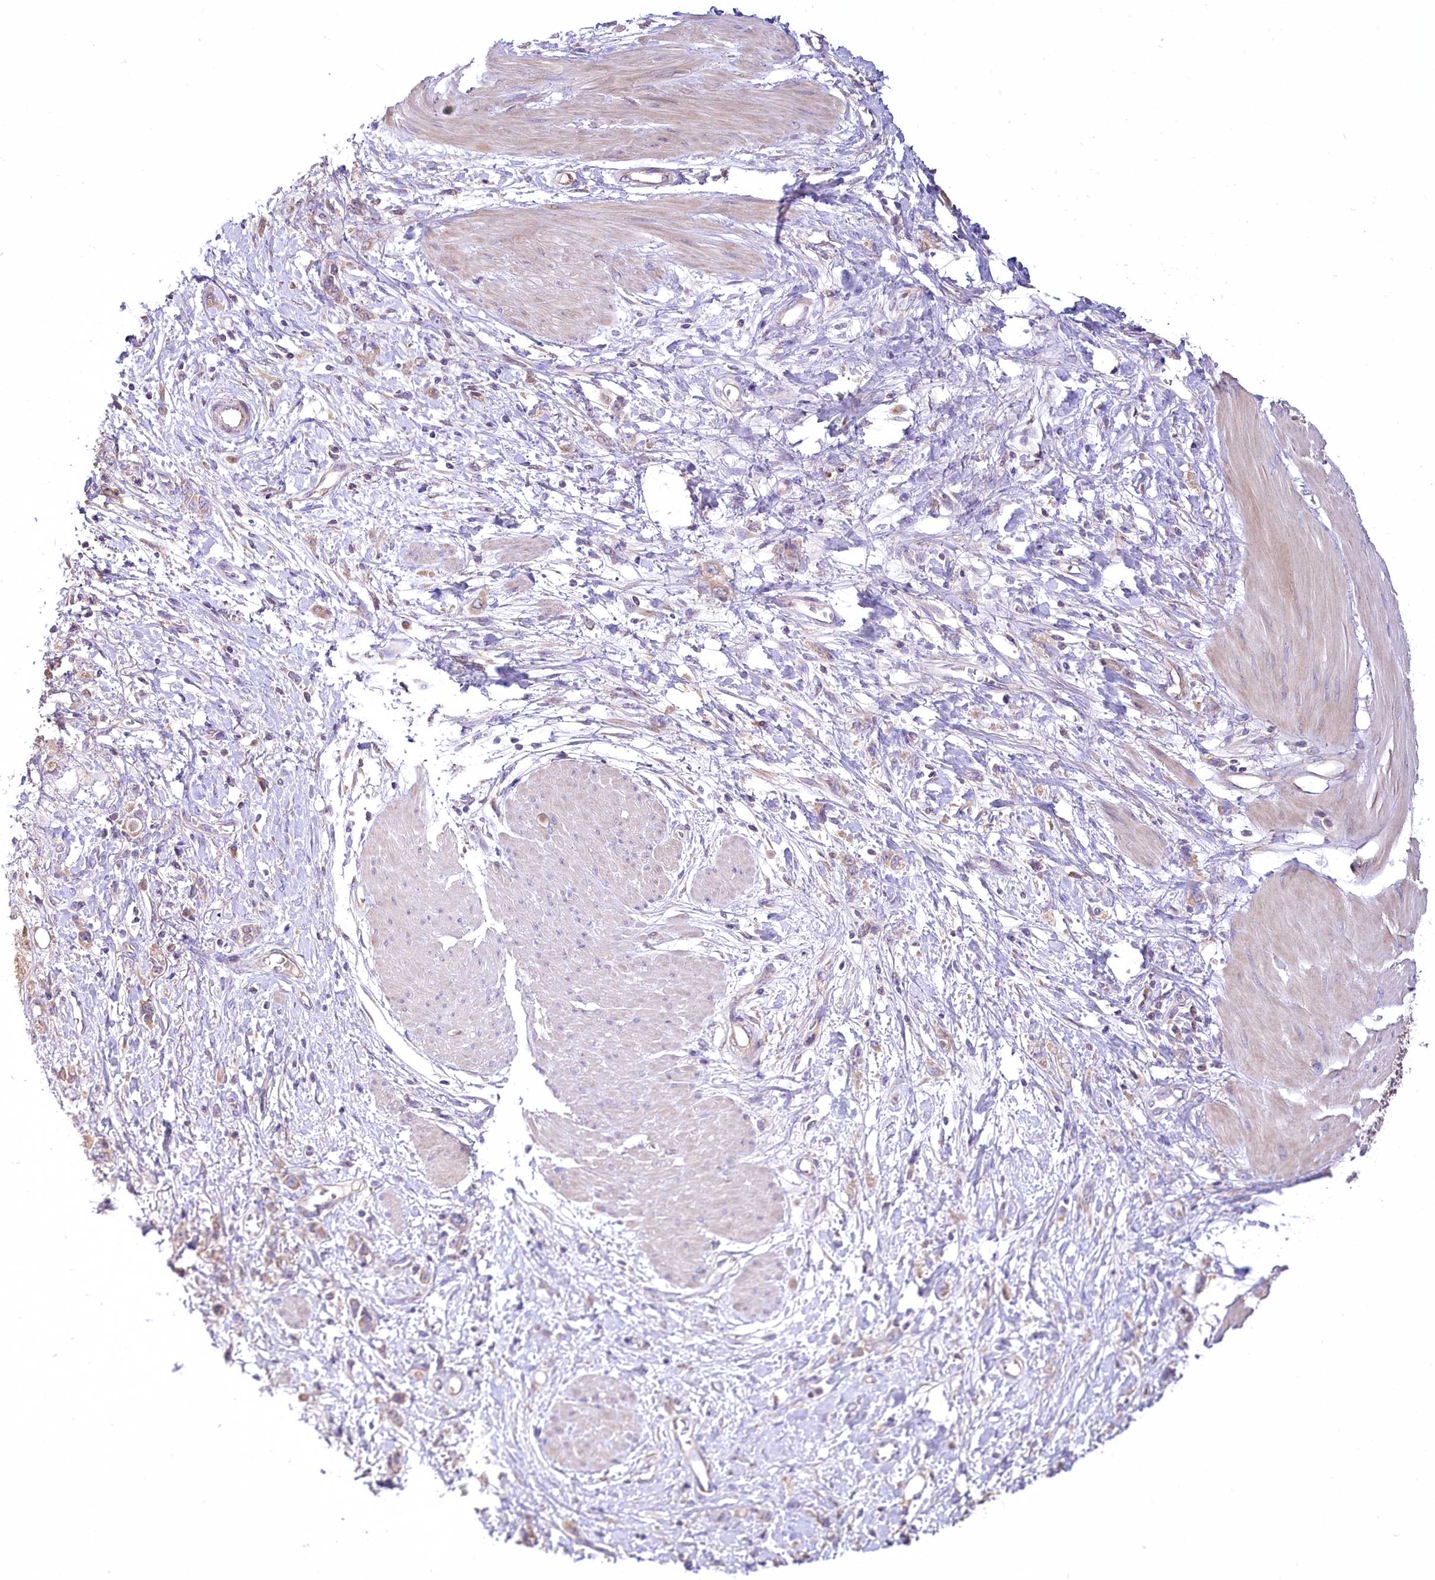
{"staining": {"intensity": "weak", "quantity": "<25%", "location": "cytoplasmic/membranous"}, "tissue": "stomach cancer", "cell_type": "Tumor cells", "image_type": "cancer", "snomed": [{"axis": "morphology", "description": "Adenocarcinoma, NOS"}, {"axis": "topography", "description": "Stomach"}], "caption": "Immunohistochemistry (IHC) photomicrograph of neoplastic tissue: human adenocarcinoma (stomach) stained with DAB (3,3'-diaminobenzidine) reveals no significant protein staining in tumor cells.", "gene": "PBLD", "patient": {"sex": "female", "age": 76}}